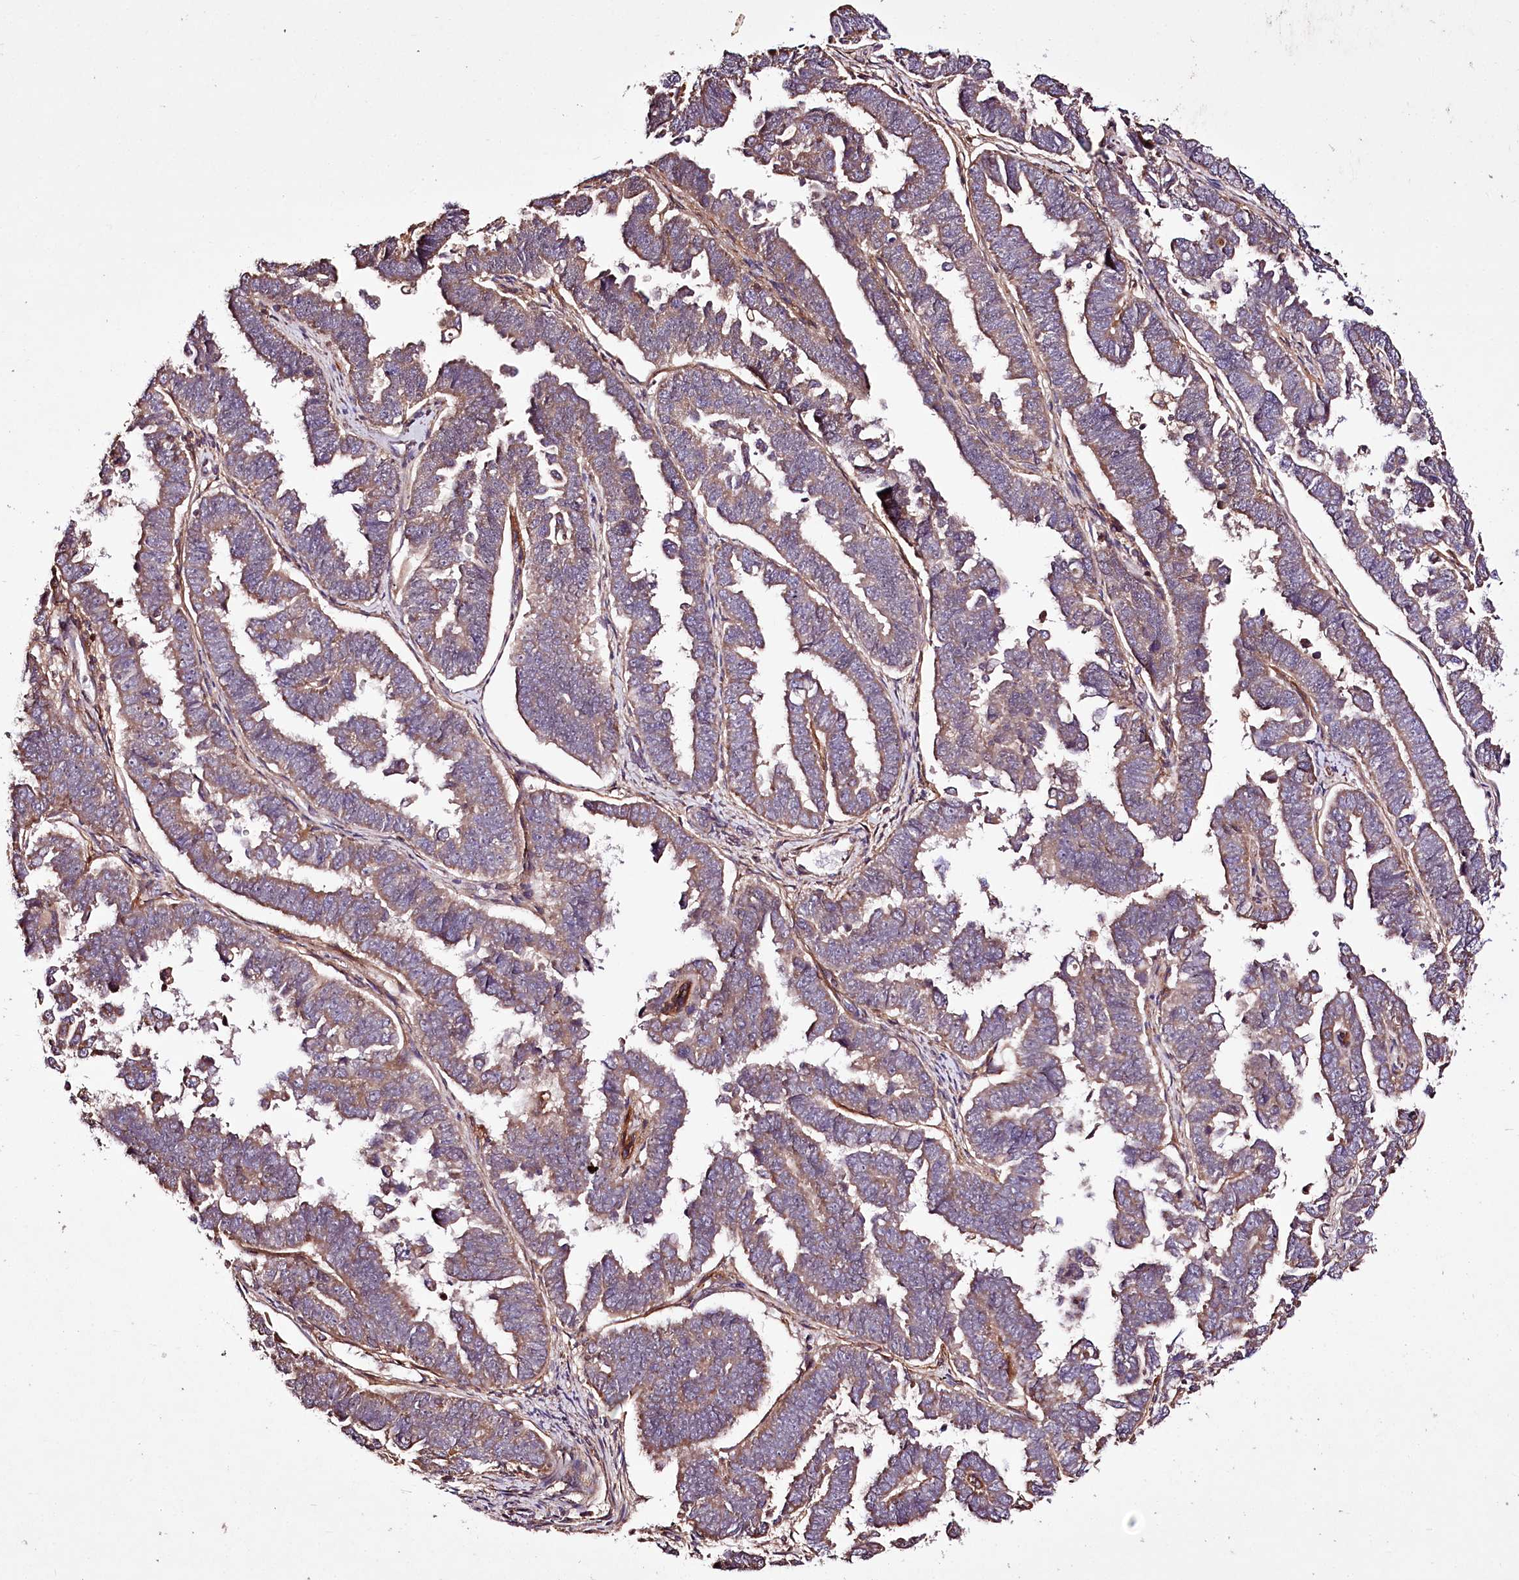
{"staining": {"intensity": "weak", "quantity": "25%-75%", "location": "cytoplasmic/membranous"}, "tissue": "endometrial cancer", "cell_type": "Tumor cells", "image_type": "cancer", "snomed": [{"axis": "morphology", "description": "Adenocarcinoma, NOS"}, {"axis": "topography", "description": "Endometrium"}], "caption": "DAB immunohistochemical staining of human endometrial cancer (adenocarcinoma) reveals weak cytoplasmic/membranous protein expression in about 25%-75% of tumor cells.", "gene": "WWC1", "patient": {"sex": "female", "age": 75}}